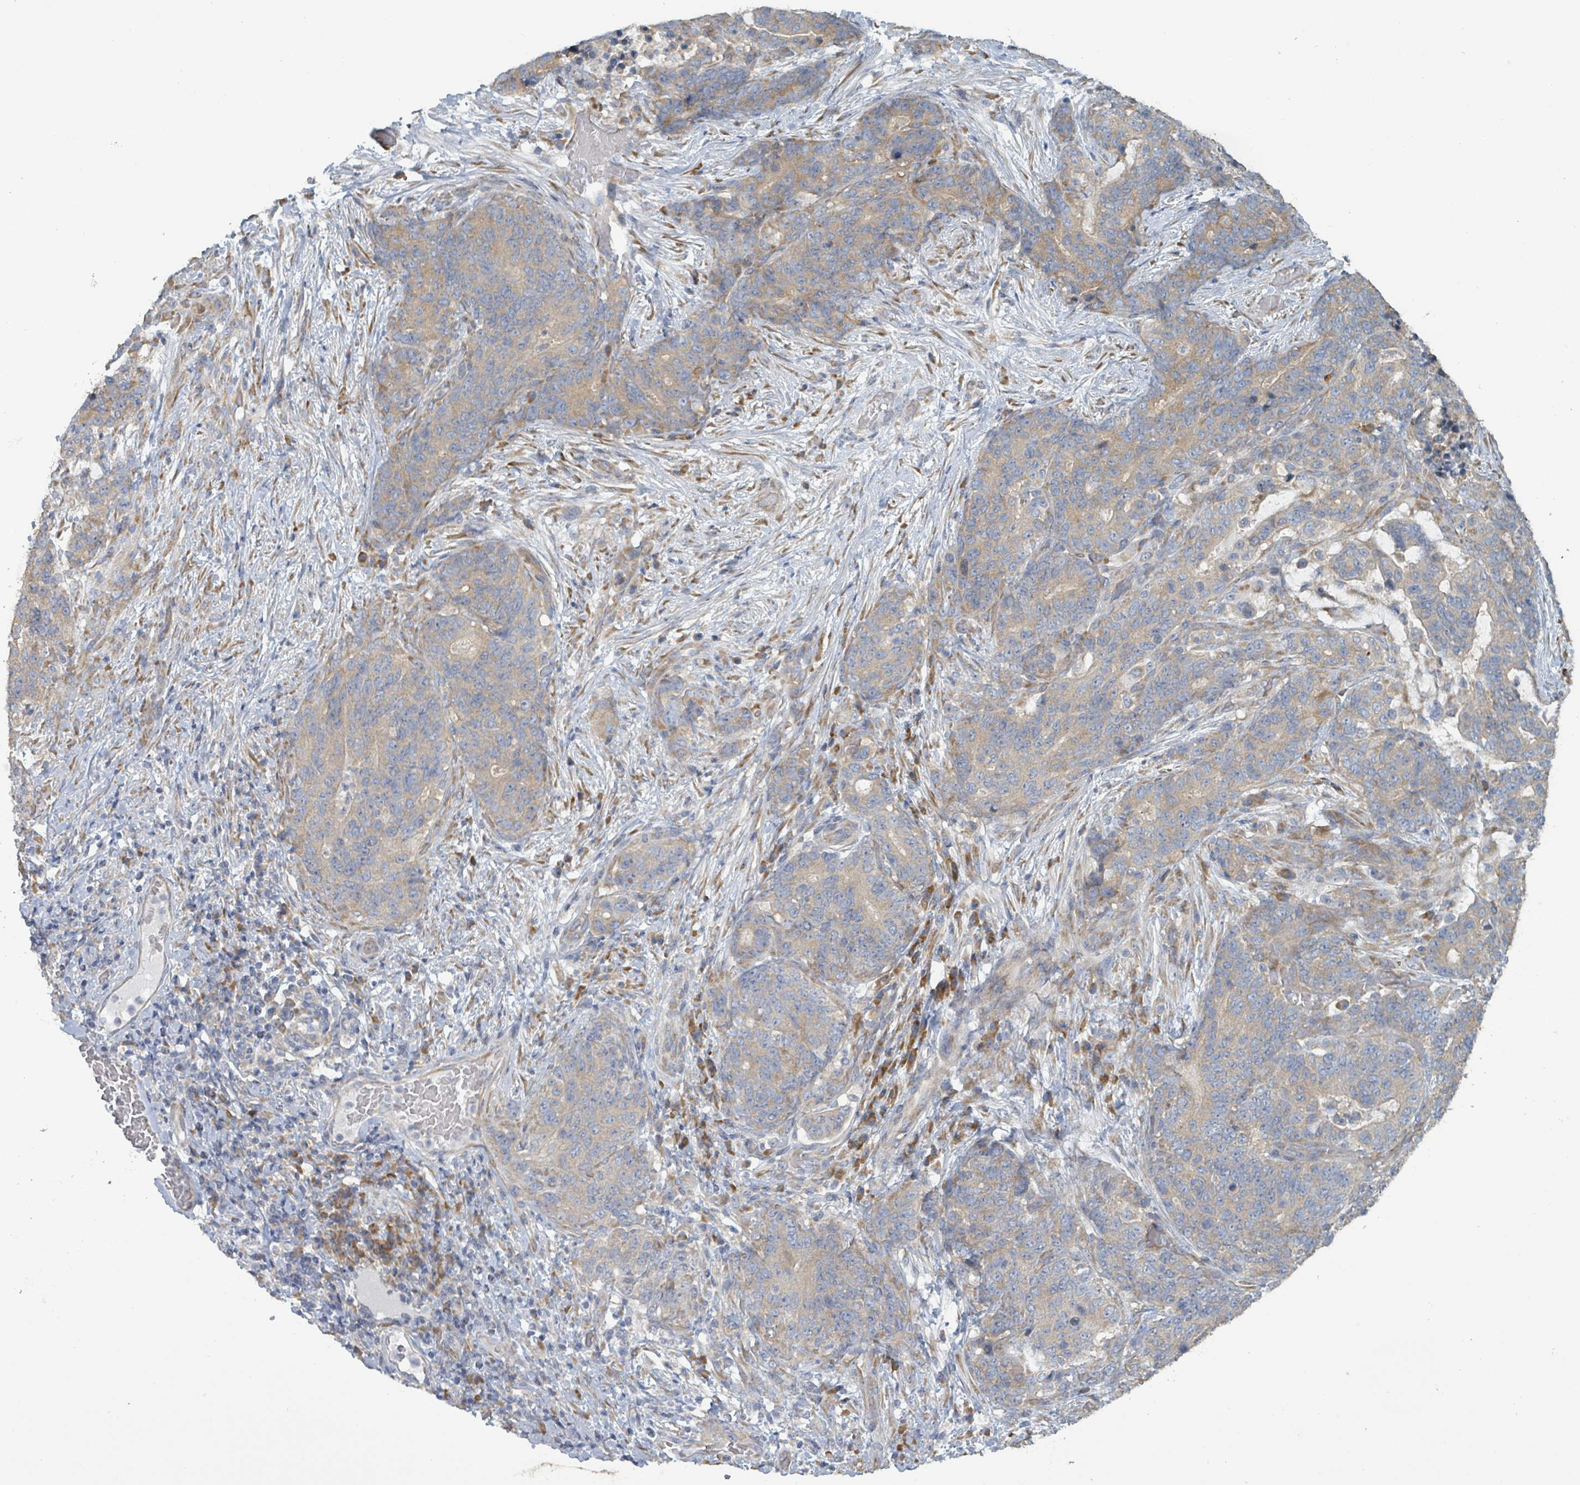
{"staining": {"intensity": "moderate", "quantity": "25%-75%", "location": "cytoplasmic/membranous"}, "tissue": "stomach cancer", "cell_type": "Tumor cells", "image_type": "cancer", "snomed": [{"axis": "morphology", "description": "Normal tissue, NOS"}, {"axis": "morphology", "description": "Adenocarcinoma, NOS"}, {"axis": "topography", "description": "Stomach"}], "caption": "Stomach adenocarcinoma tissue displays moderate cytoplasmic/membranous expression in approximately 25%-75% of tumor cells, visualized by immunohistochemistry. (brown staining indicates protein expression, while blue staining denotes nuclei).", "gene": "RPL32", "patient": {"sex": "female", "age": 64}}